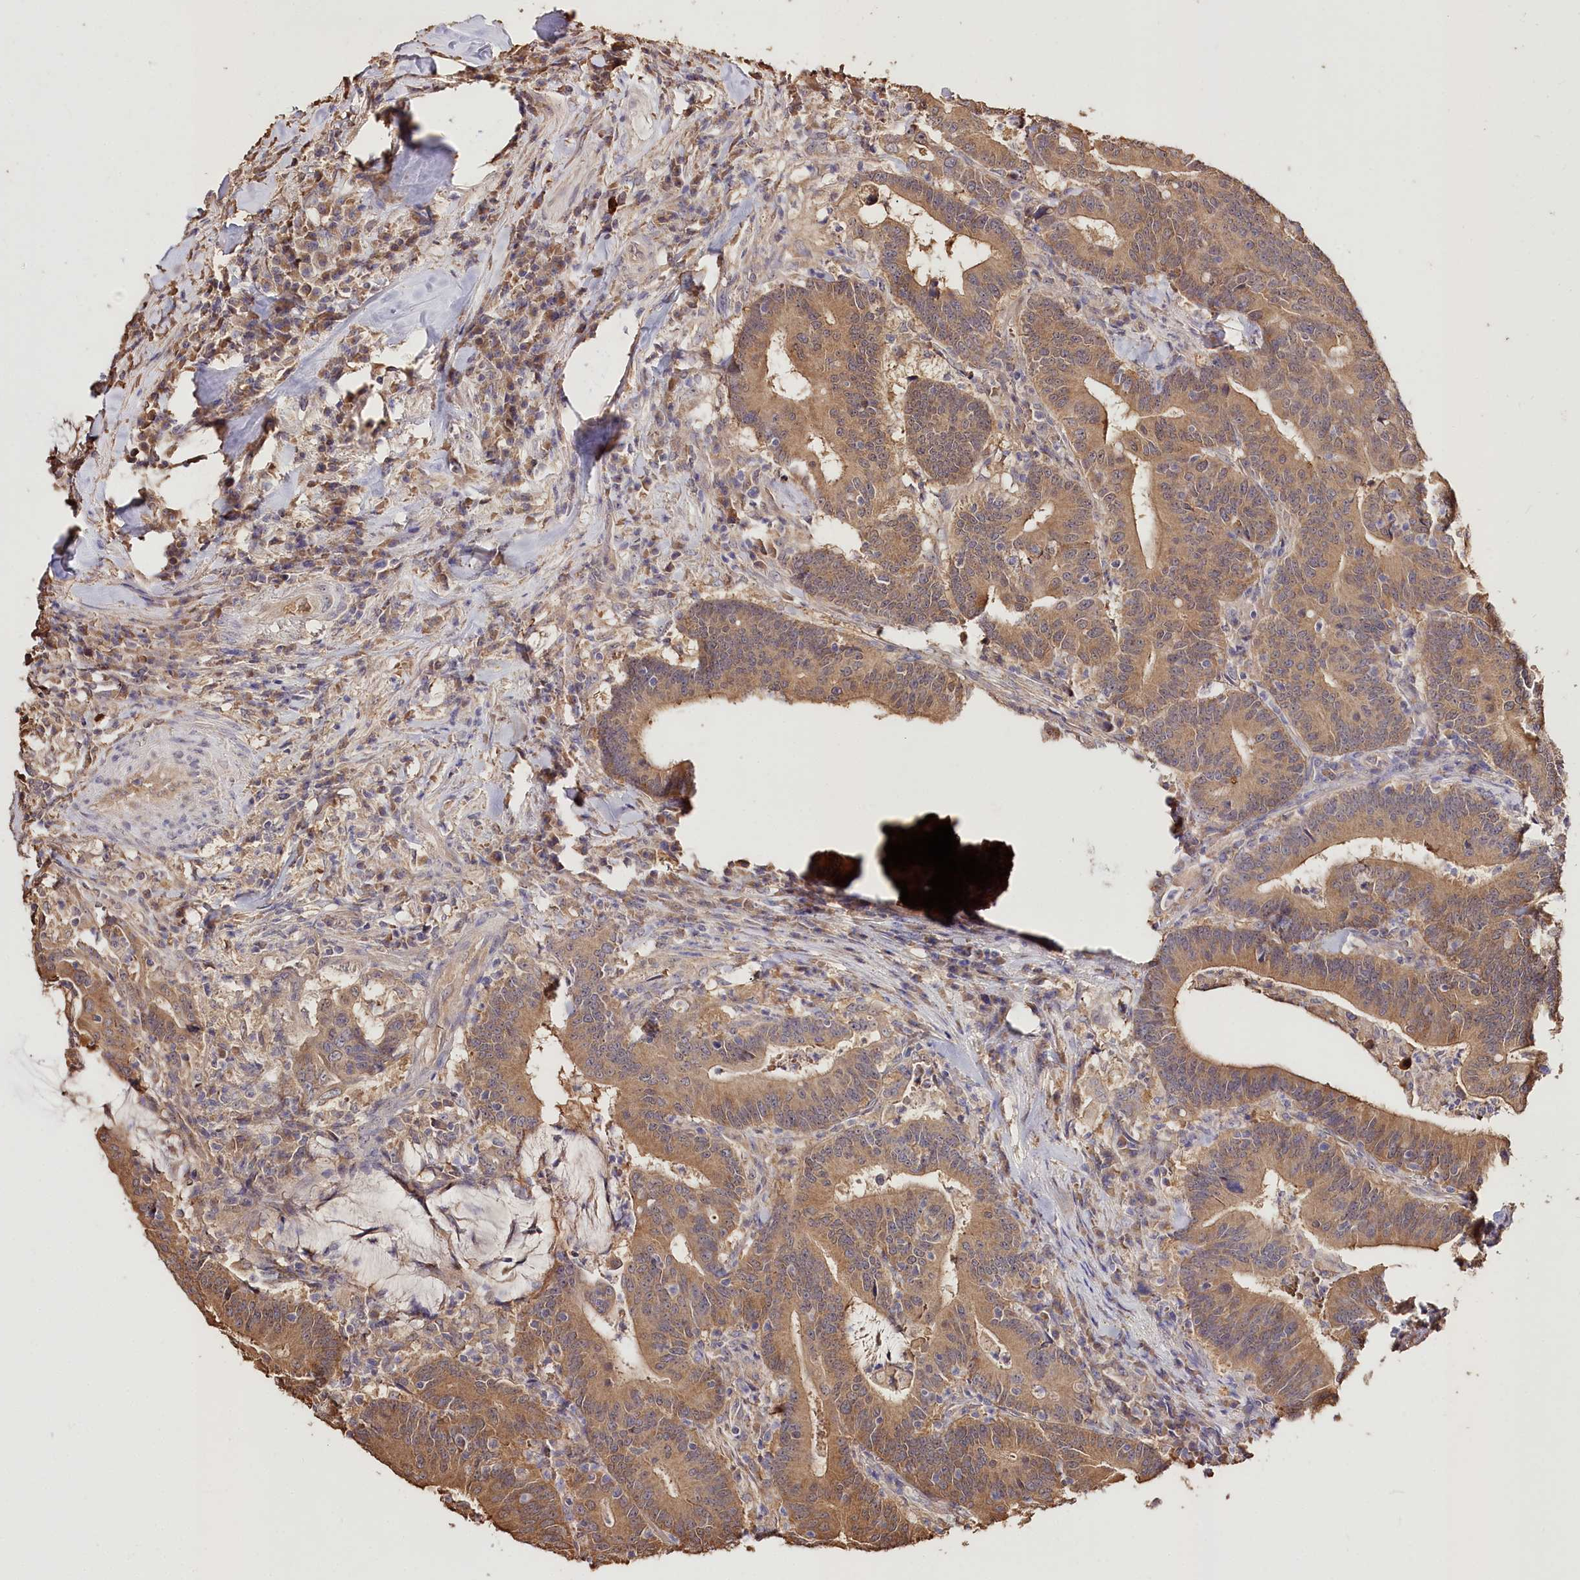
{"staining": {"intensity": "moderate", "quantity": ">75%", "location": "cytoplasmic/membranous"}, "tissue": "colorectal cancer", "cell_type": "Tumor cells", "image_type": "cancer", "snomed": [{"axis": "morphology", "description": "Adenocarcinoma, NOS"}, {"axis": "topography", "description": "Colon"}], "caption": "Adenocarcinoma (colorectal) stained for a protein (brown) displays moderate cytoplasmic/membranous positive staining in approximately >75% of tumor cells.", "gene": "R3HDM2", "patient": {"sex": "female", "age": 66}}